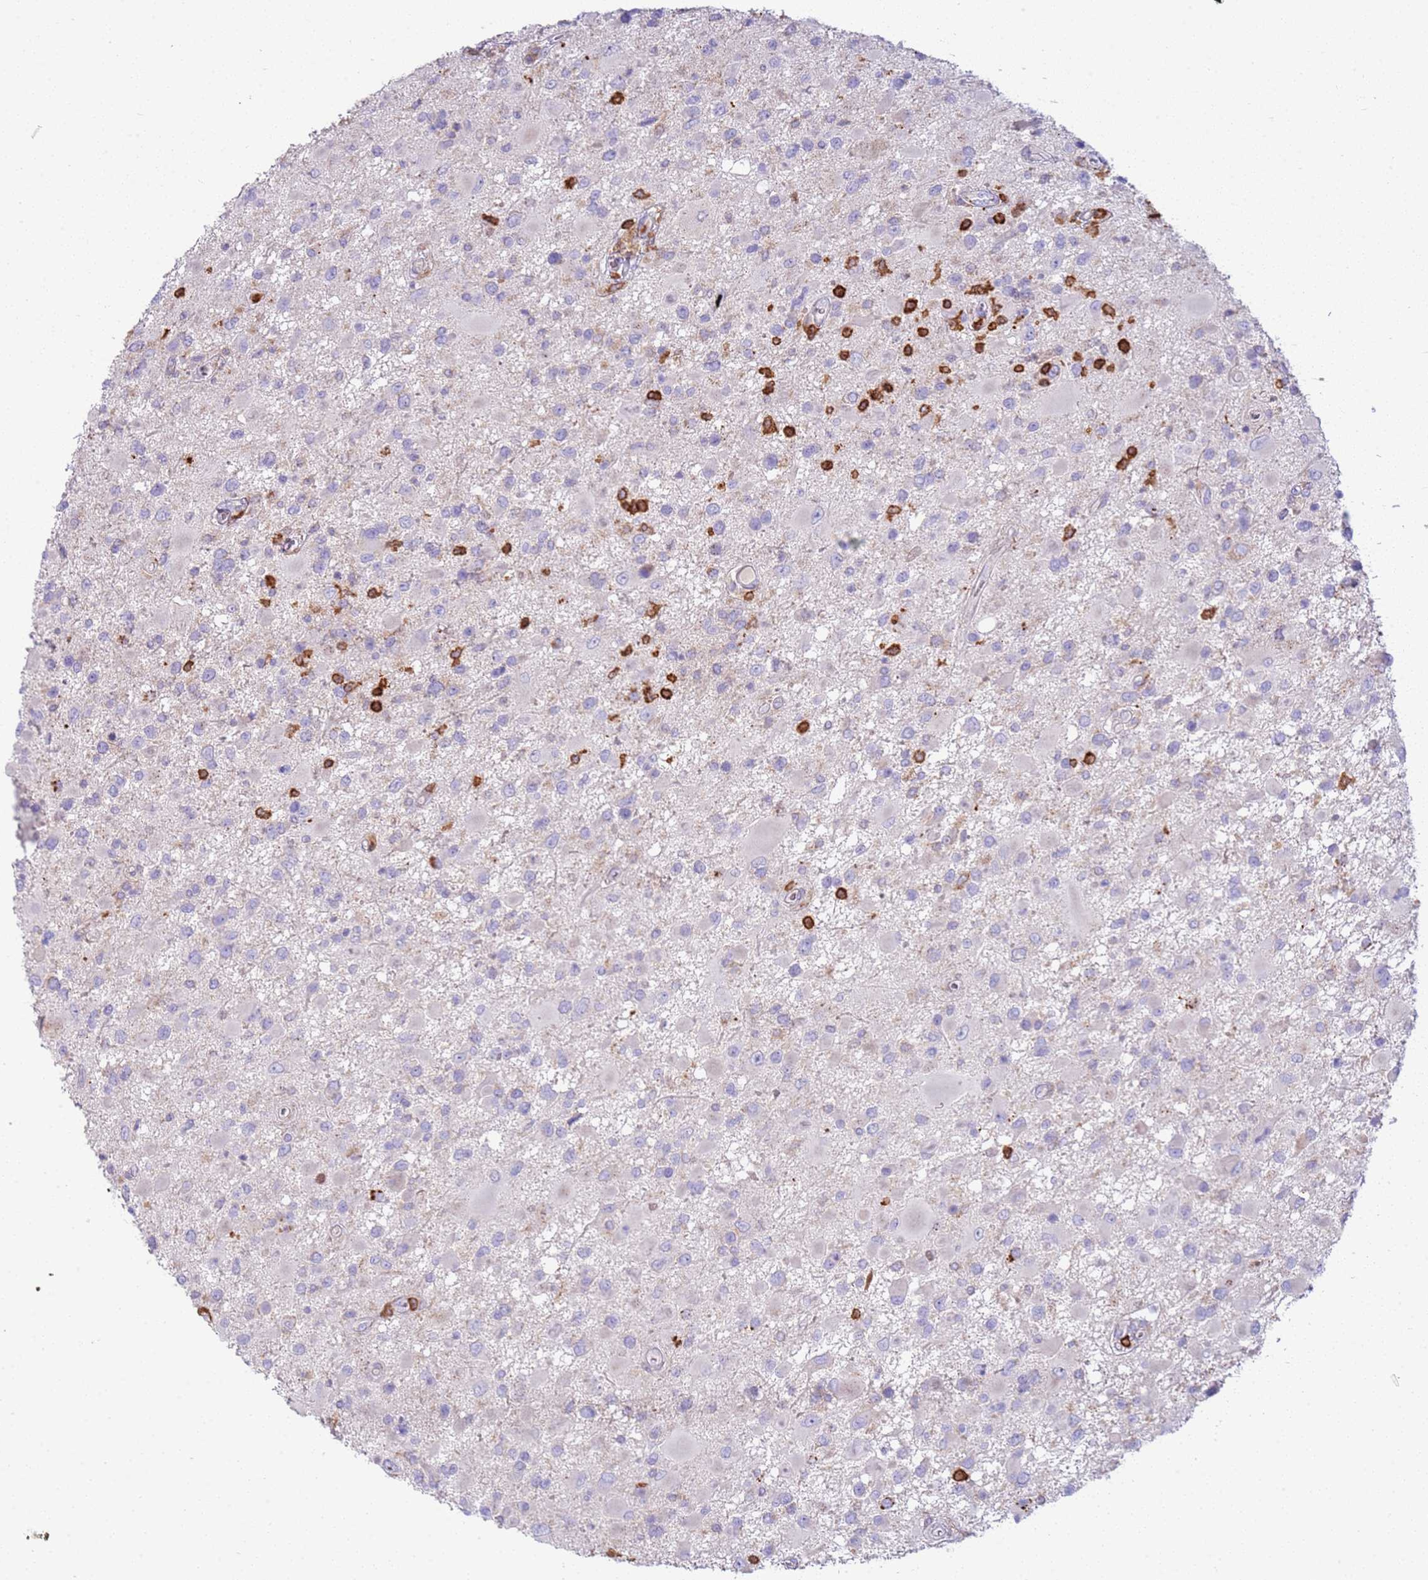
{"staining": {"intensity": "negative", "quantity": "none", "location": "none"}, "tissue": "glioma", "cell_type": "Tumor cells", "image_type": "cancer", "snomed": [{"axis": "morphology", "description": "Glioma, malignant, High grade"}, {"axis": "topography", "description": "Brain"}], "caption": "Tumor cells are negative for protein expression in human malignant high-grade glioma. (DAB immunohistochemistry (IHC), high magnification).", "gene": "TTPAL", "patient": {"sex": "male", "age": 53}}